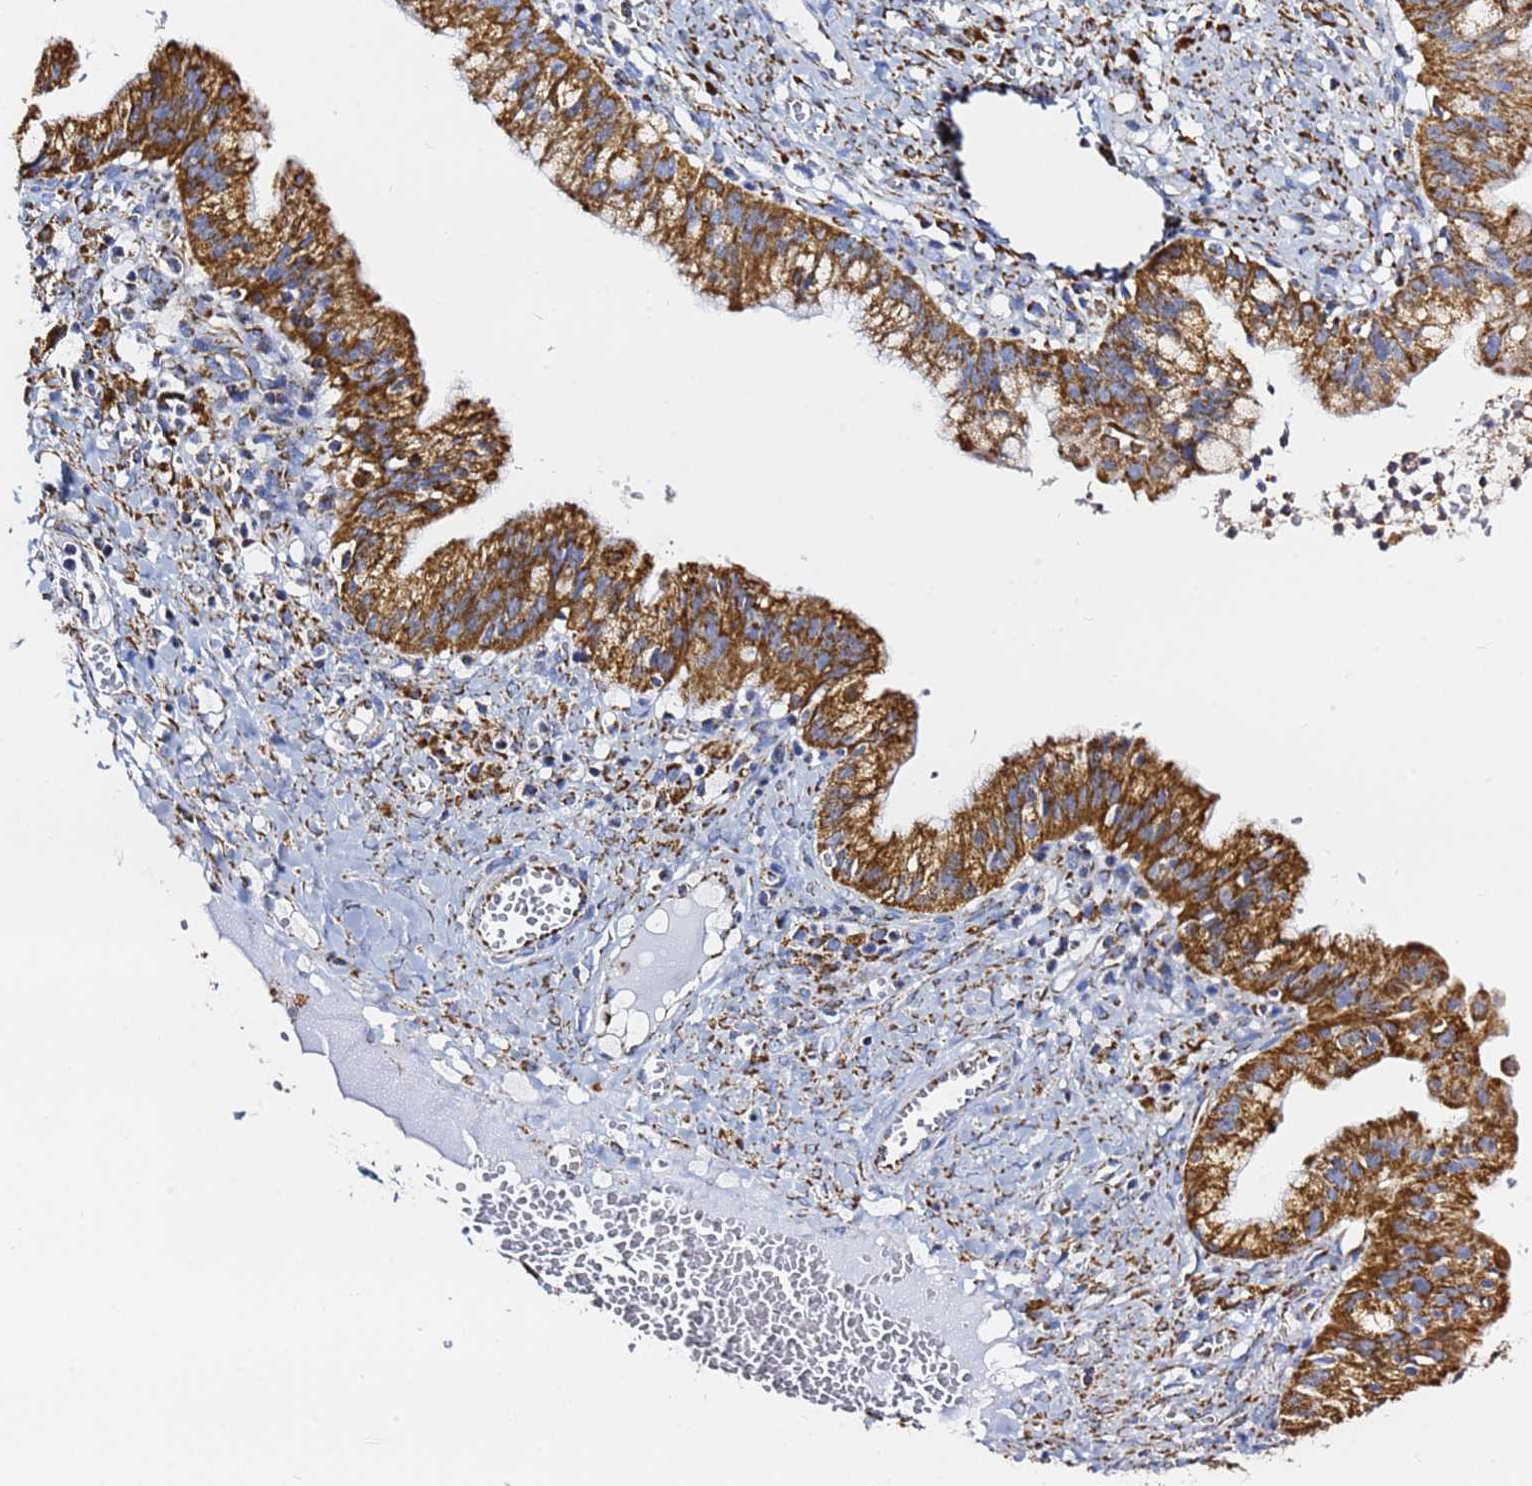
{"staining": {"intensity": "strong", "quantity": ">75%", "location": "cytoplasmic/membranous"}, "tissue": "ovarian cancer", "cell_type": "Tumor cells", "image_type": "cancer", "snomed": [{"axis": "morphology", "description": "Cystadenocarcinoma, mucinous, NOS"}, {"axis": "topography", "description": "Ovary"}], "caption": "Ovarian mucinous cystadenocarcinoma tissue displays strong cytoplasmic/membranous staining in approximately >75% of tumor cells, visualized by immunohistochemistry. (Brightfield microscopy of DAB IHC at high magnification).", "gene": "PHB2", "patient": {"sex": "female", "age": 70}}